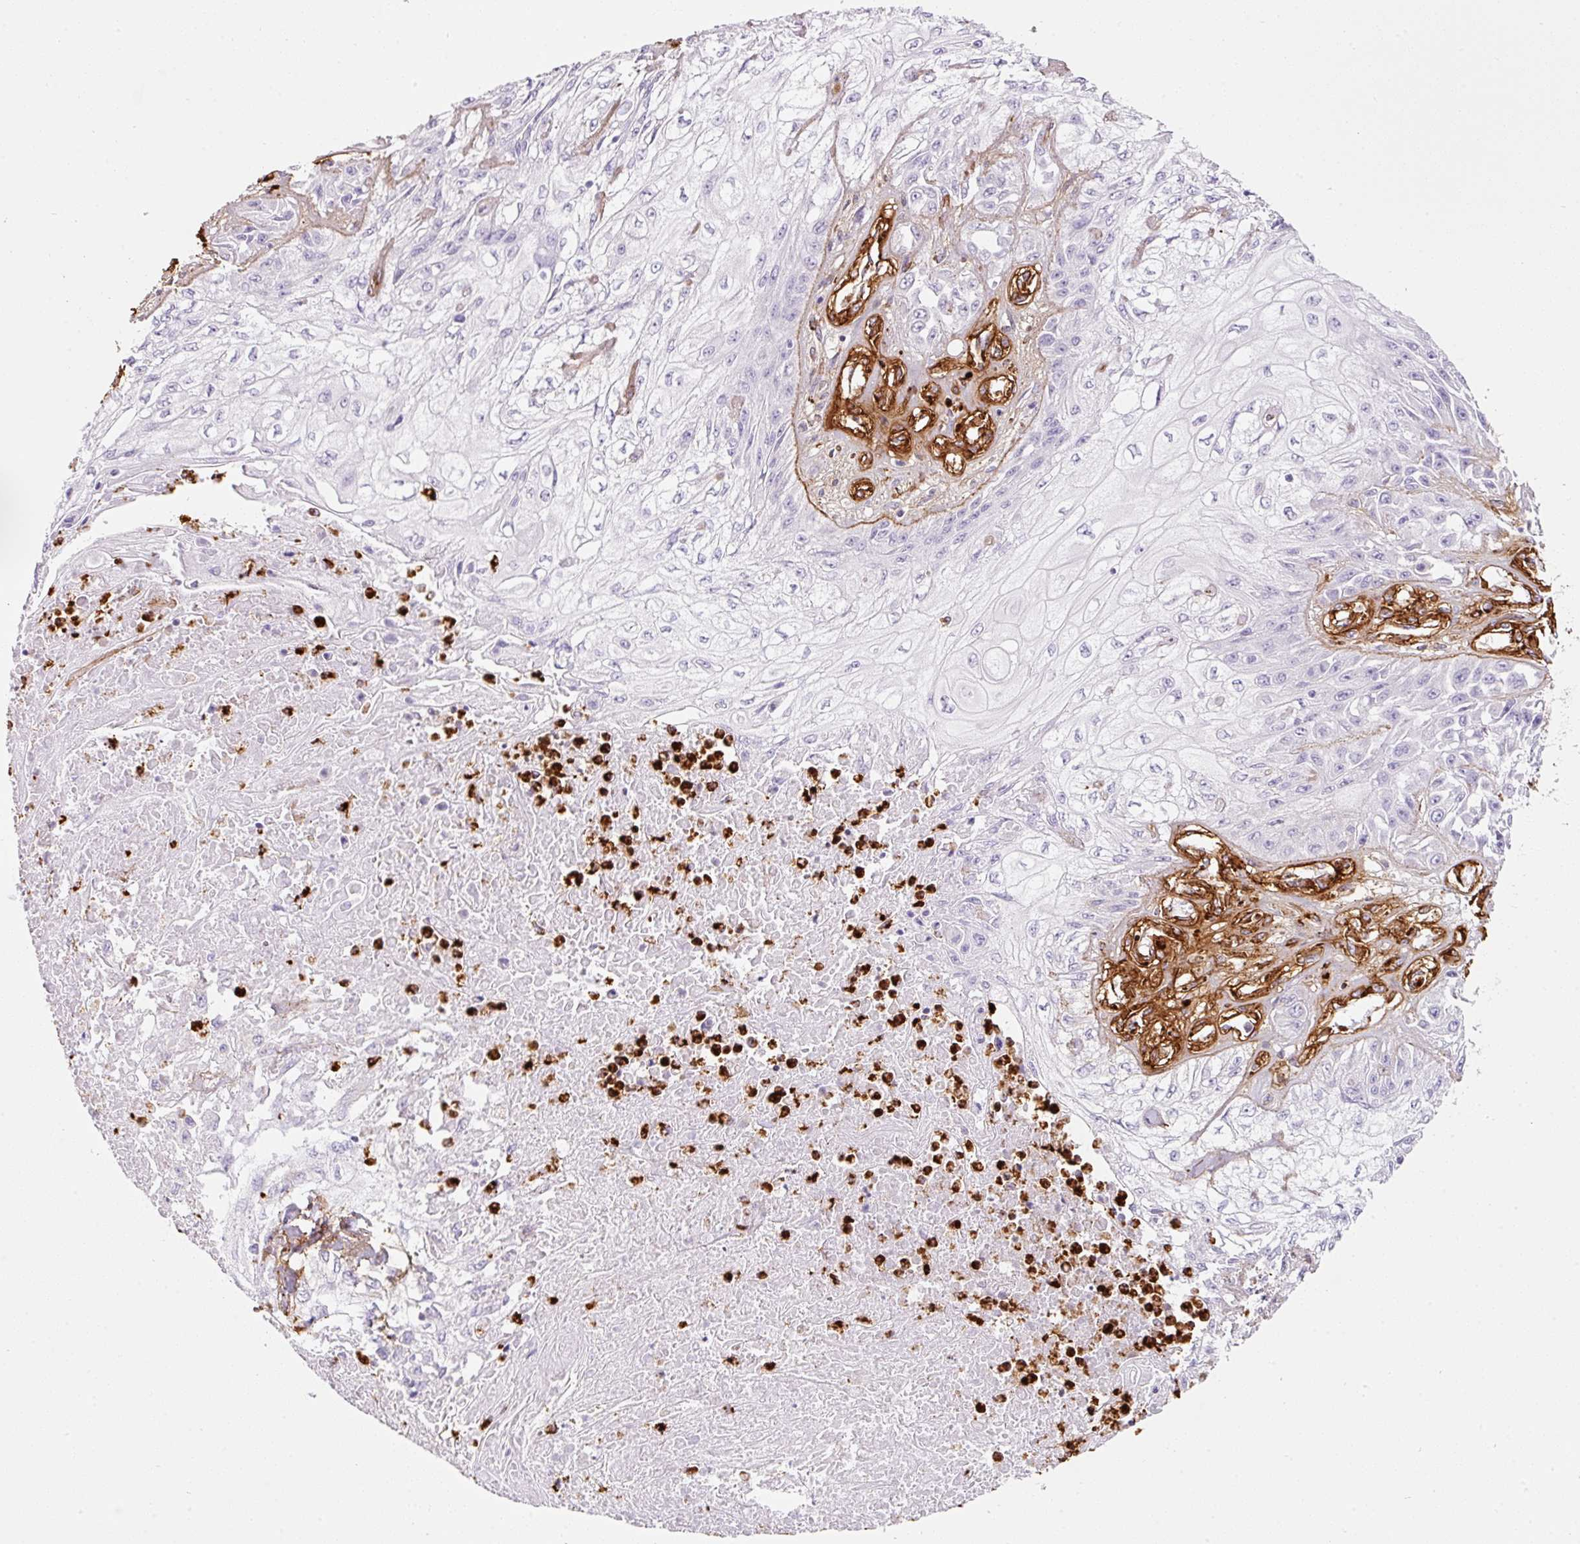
{"staining": {"intensity": "negative", "quantity": "none", "location": "none"}, "tissue": "skin cancer", "cell_type": "Tumor cells", "image_type": "cancer", "snomed": [{"axis": "morphology", "description": "Squamous cell carcinoma, NOS"}, {"axis": "morphology", "description": "Squamous cell carcinoma, metastatic, NOS"}, {"axis": "topography", "description": "Skin"}, {"axis": "topography", "description": "Lymph node"}], "caption": "Histopathology image shows no significant protein staining in tumor cells of metastatic squamous cell carcinoma (skin). (Stains: DAB IHC with hematoxylin counter stain, Microscopy: brightfield microscopy at high magnification).", "gene": "LOXL4", "patient": {"sex": "male", "age": 75}}